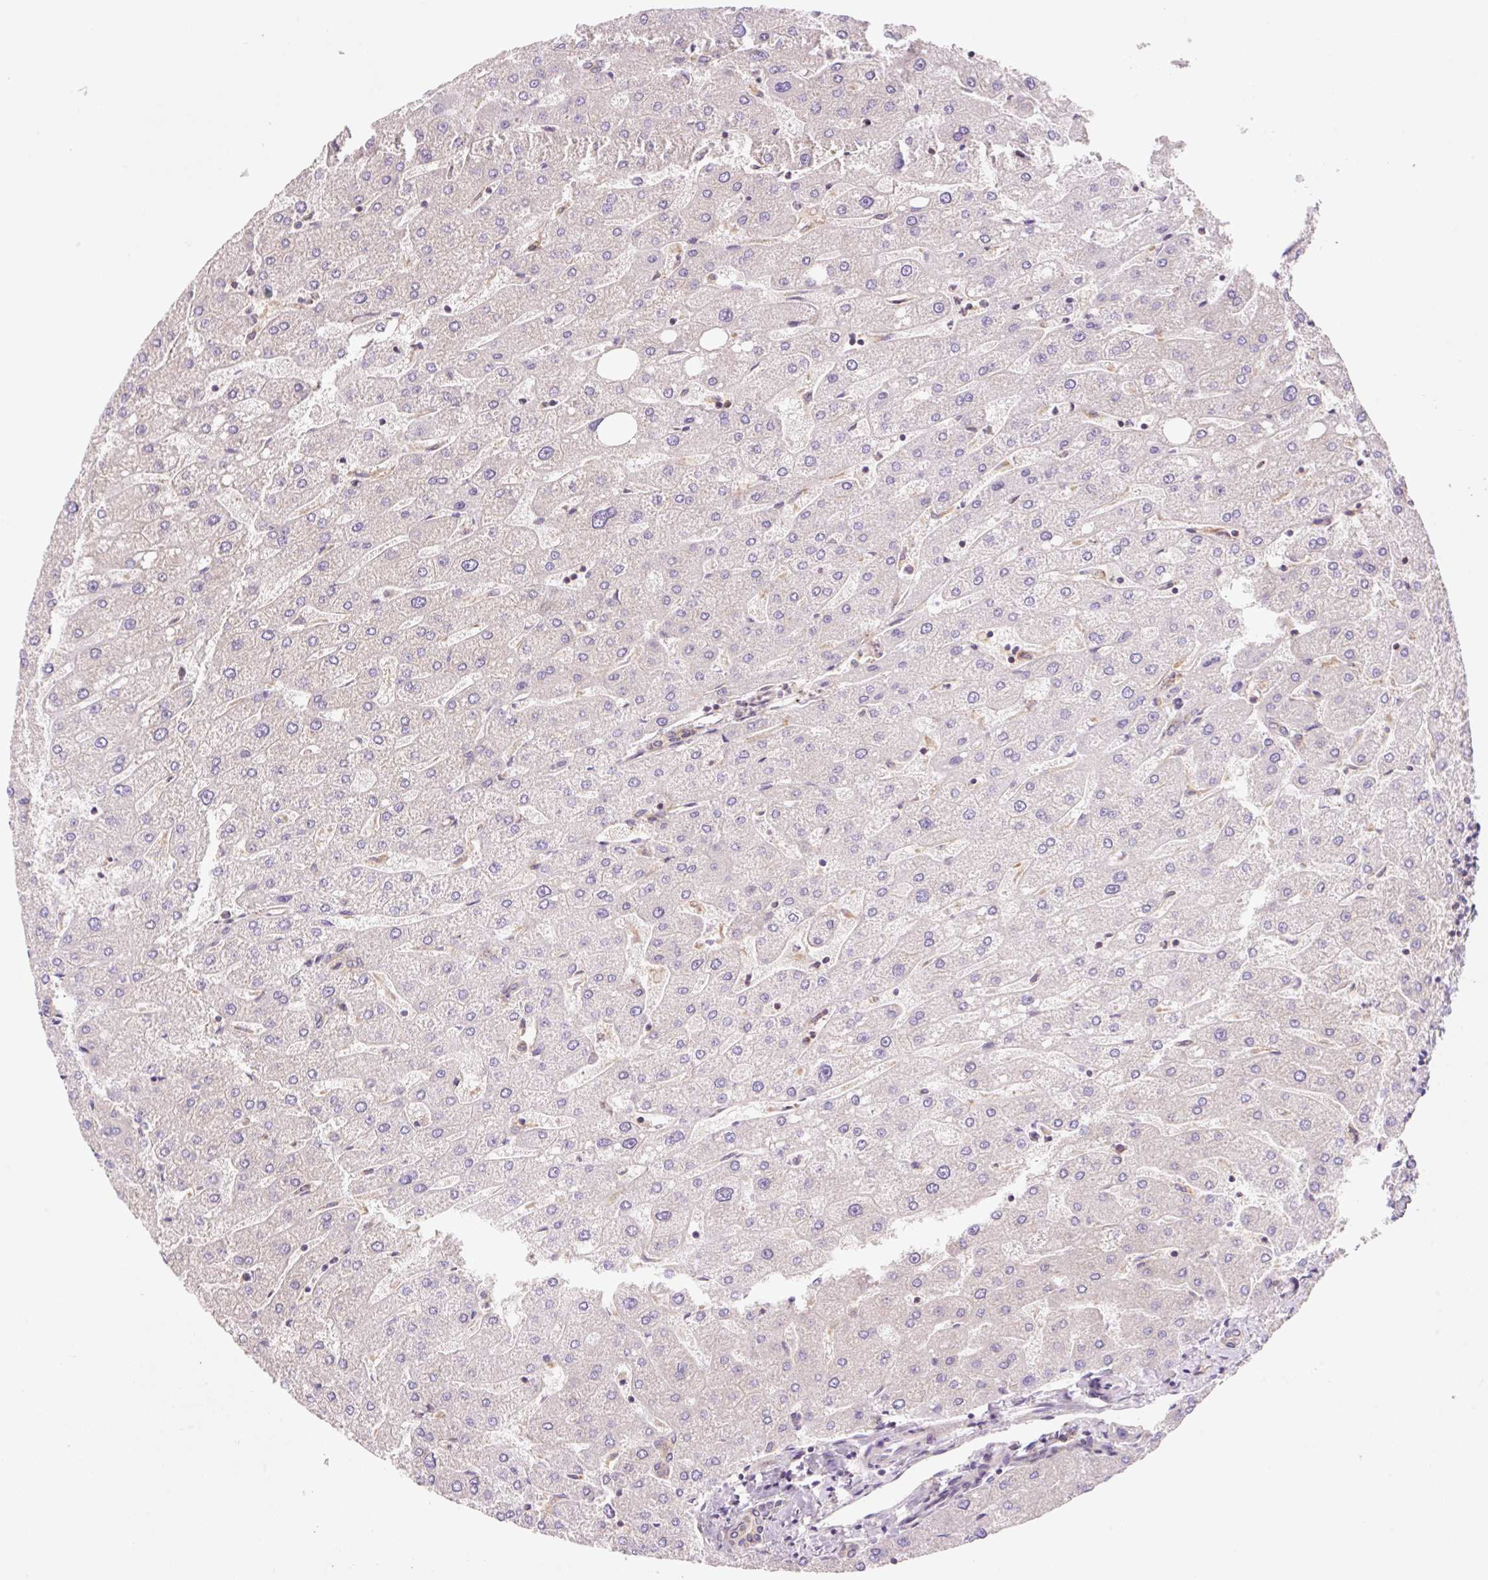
{"staining": {"intensity": "weak", "quantity": "<25%", "location": "cytoplasmic/membranous"}, "tissue": "liver", "cell_type": "Cholangiocytes", "image_type": "normal", "snomed": [{"axis": "morphology", "description": "Normal tissue, NOS"}, {"axis": "topography", "description": "Liver"}], "caption": "Immunohistochemistry histopathology image of normal liver: liver stained with DAB (3,3'-diaminobenzidine) reveals no significant protein expression in cholangiocytes.", "gene": "VPS4A", "patient": {"sex": "male", "age": 67}}